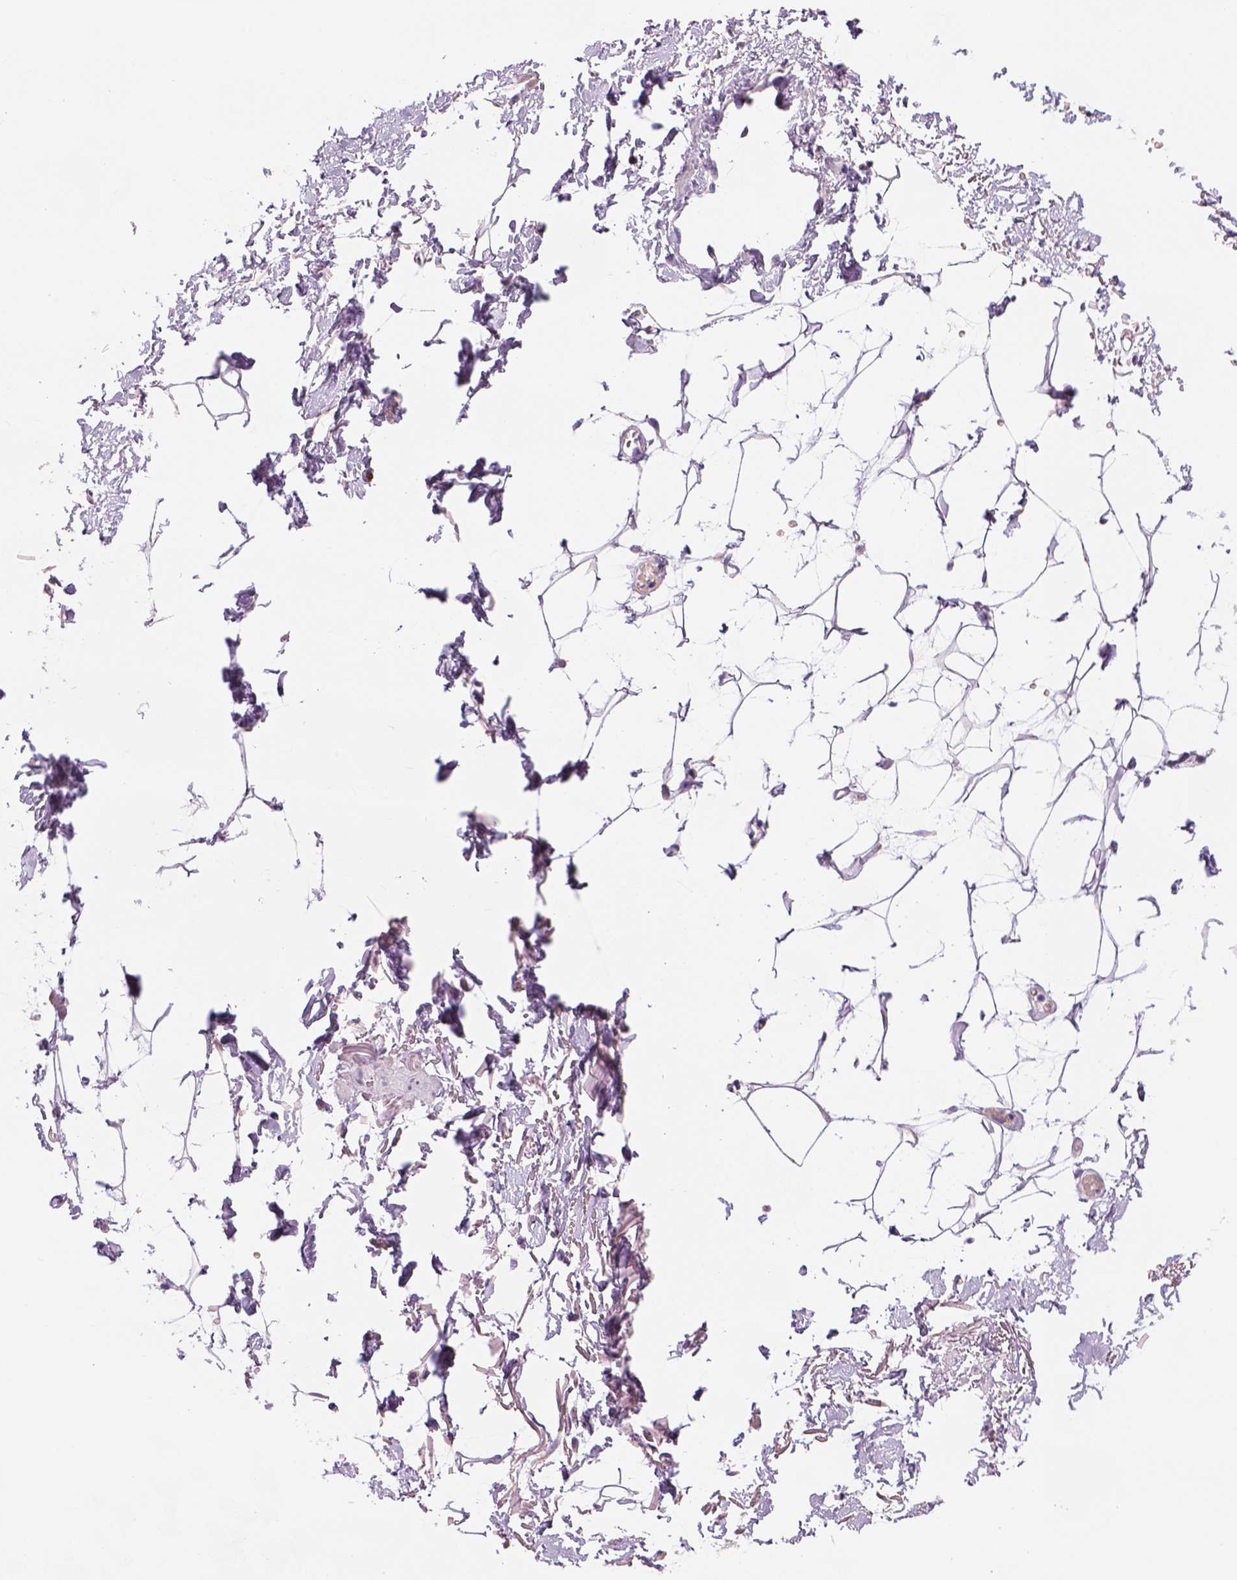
{"staining": {"intensity": "negative", "quantity": "none", "location": "none"}, "tissue": "adipose tissue", "cell_type": "Adipocytes", "image_type": "normal", "snomed": [{"axis": "morphology", "description": "Normal tissue, NOS"}, {"axis": "topography", "description": "Anal"}, {"axis": "topography", "description": "Peripheral nerve tissue"}], "caption": "Normal adipose tissue was stained to show a protein in brown. There is no significant staining in adipocytes. (Stains: DAB immunohistochemistry with hematoxylin counter stain, Microscopy: brightfield microscopy at high magnification).", "gene": "CES2", "patient": {"sex": "male", "age": 78}}